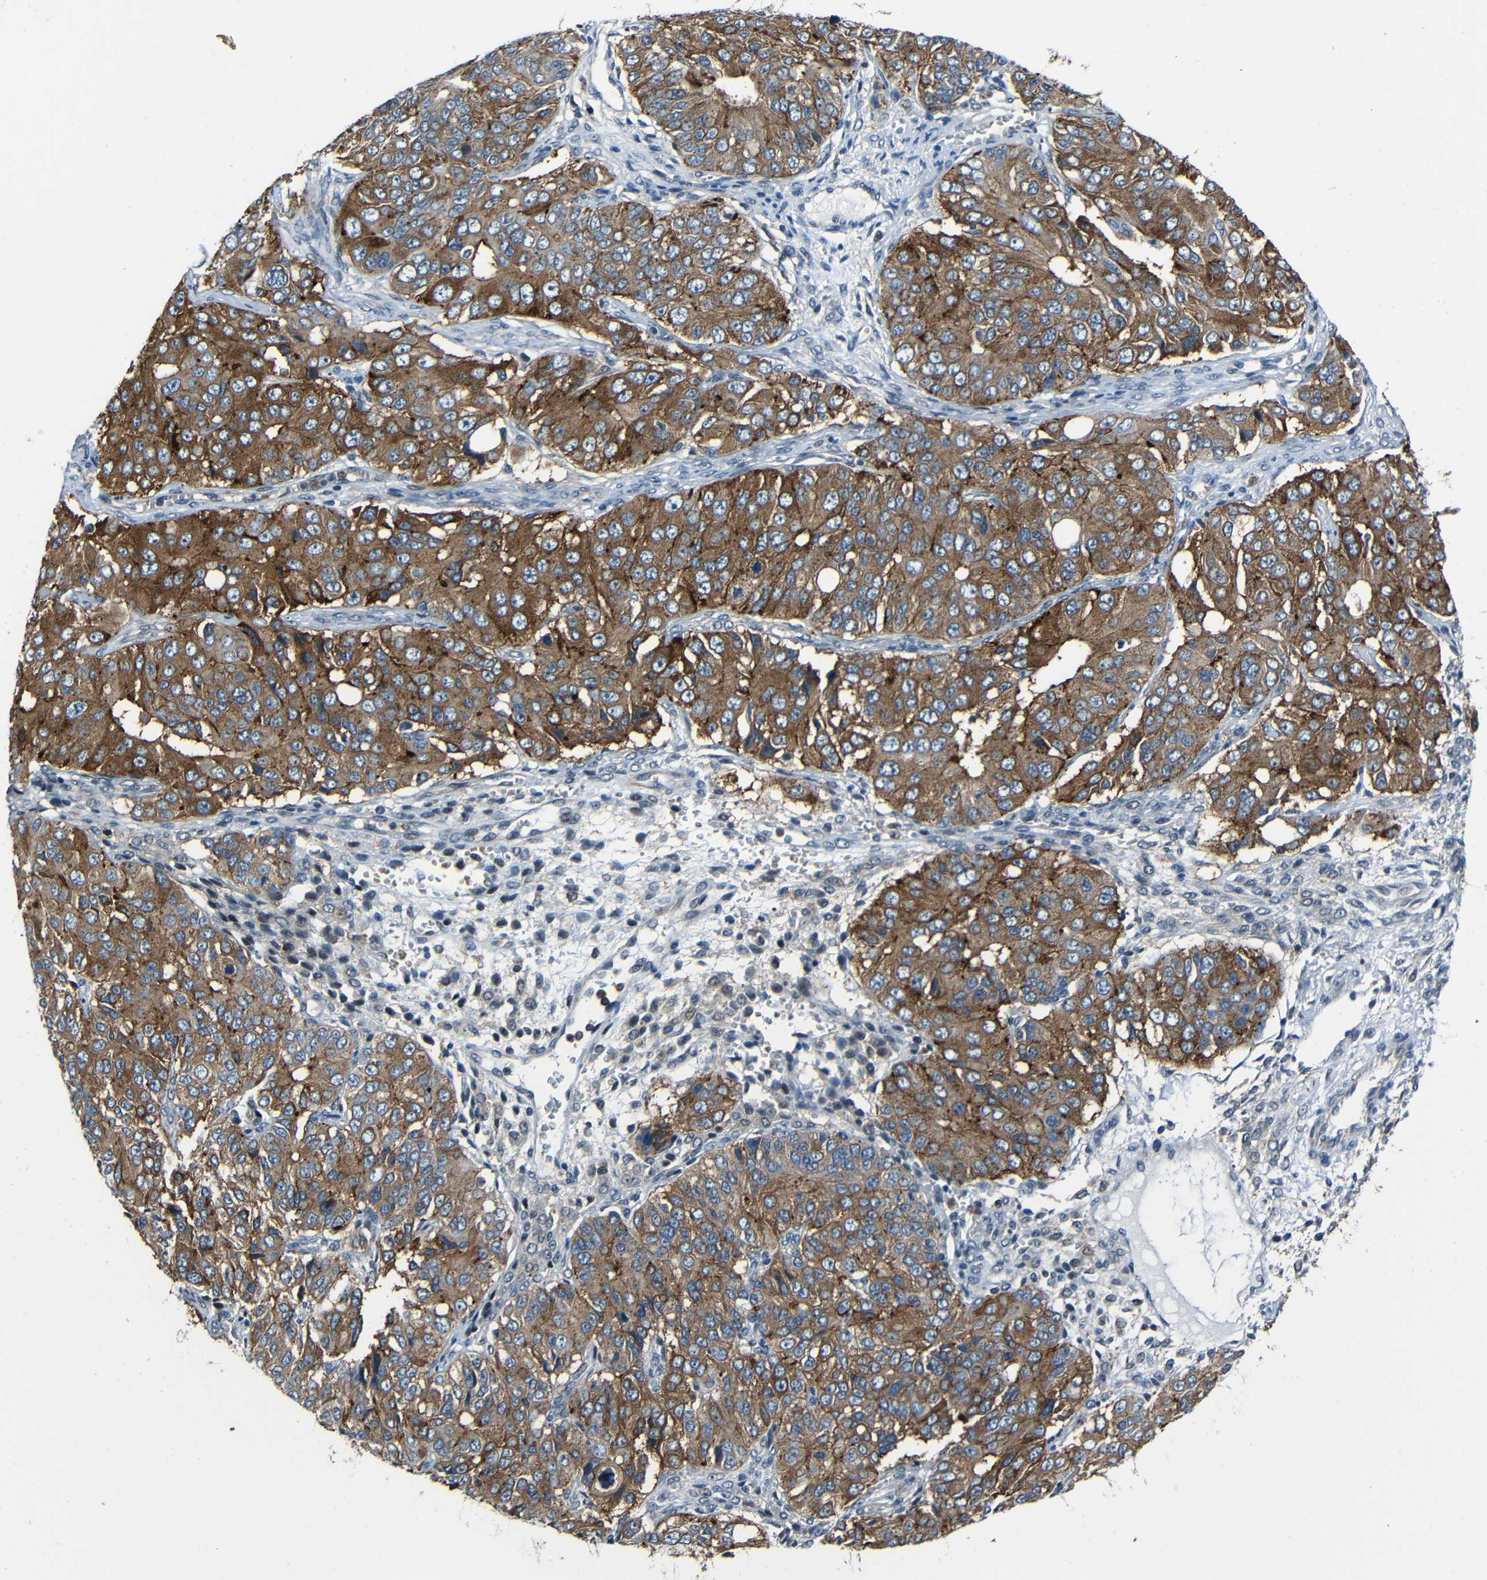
{"staining": {"intensity": "moderate", "quantity": ">75%", "location": "cytoplasmic/membranous"}, "tissue": "ovarian cancer", "cell_type": "Tumor cells", "image_type": "cancer", "snomed": [{"axis": "morphology", "description": "Carcinoma, endometroid"}, {"axis": "topography", "description": "Ovary"}], "caption": "Brown immunohistochemical staining in ovarian endometroid carcinoma reveals moderate cytoplasmic/membranous positivity in about >75% of tumor cells. The protein of interest is shown in brown color, while the nuclei are stained blue.", "gene": "DNAJC5", "patient": {"sex": "female", "age": 51}}